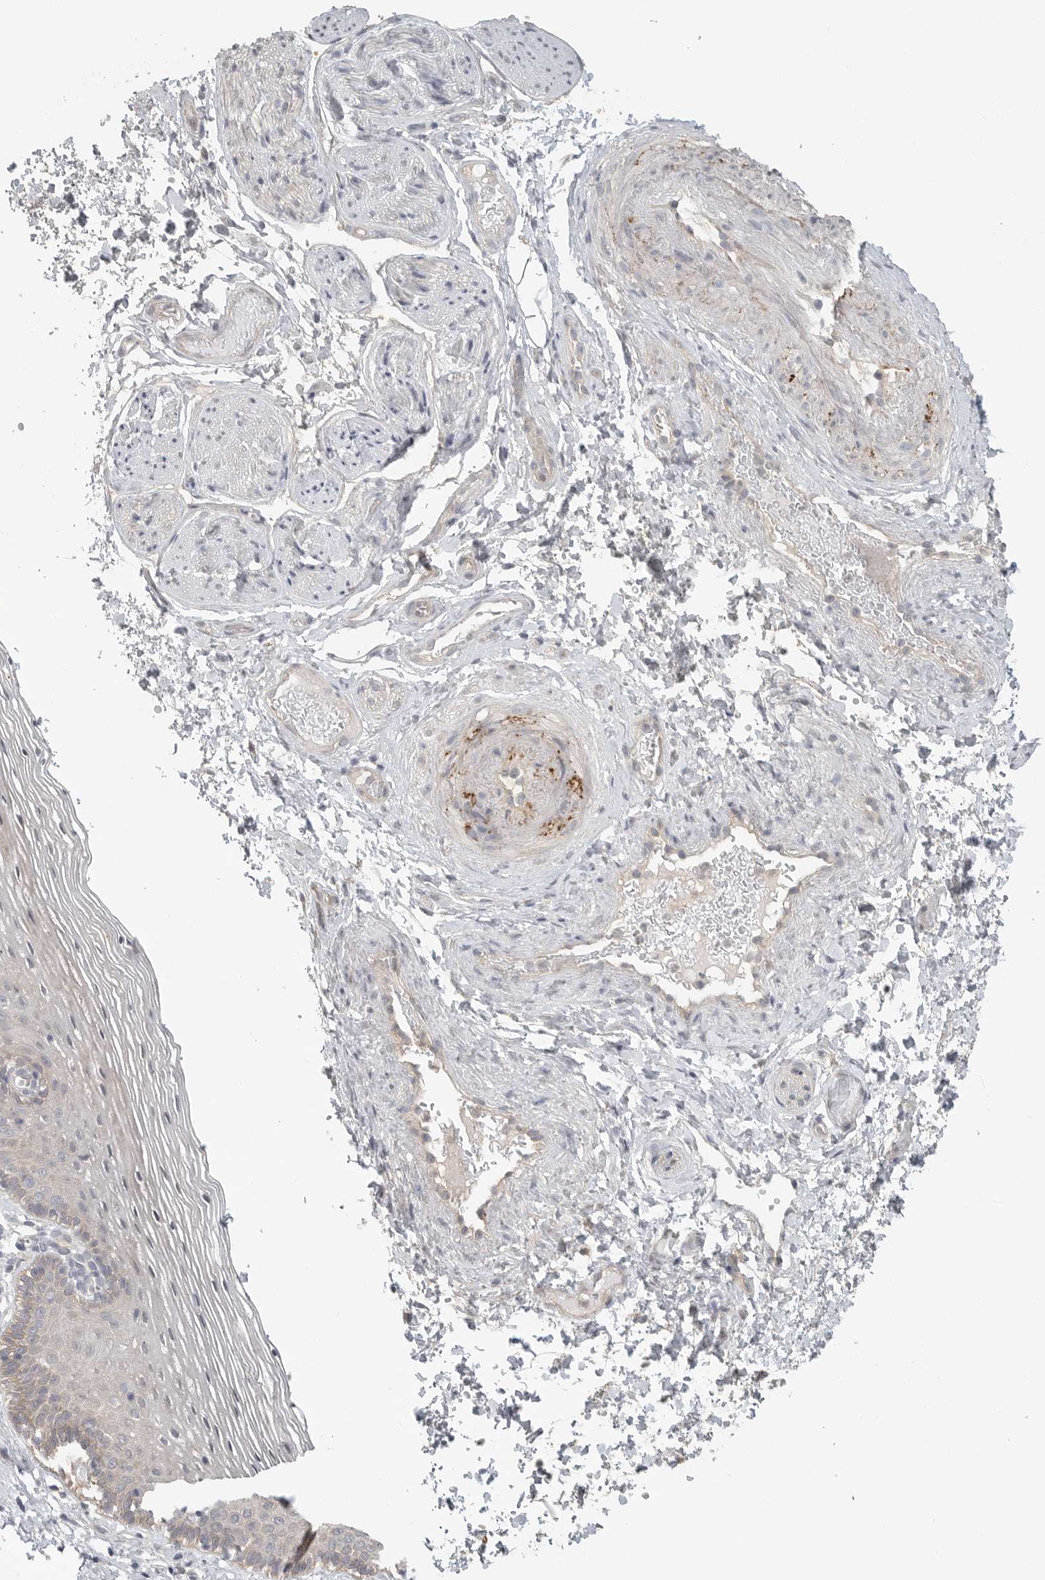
{"staining": {"intensity": "weak", "quantity": "<25%", "location": "cytoplasmic/membranous"}, "tissue": "vagina", "cell_type": "Squamous epithelial cells", "image_type": "normal", "snomed": [{"axis": "morphology", "description": "Normal tissue, NOS"}, {"axis": "topography", "description": "Vagina"}], "caption": "DAB immunohistochemical staining of normal human vagina demonstrates no significant positivity in squamous epithelial cells. (Immunohistochemistry (ihc), brightfield microscopy, high magnification).", "gene": "HDAC6", "patient": {"sex": "female", "age": 32}}